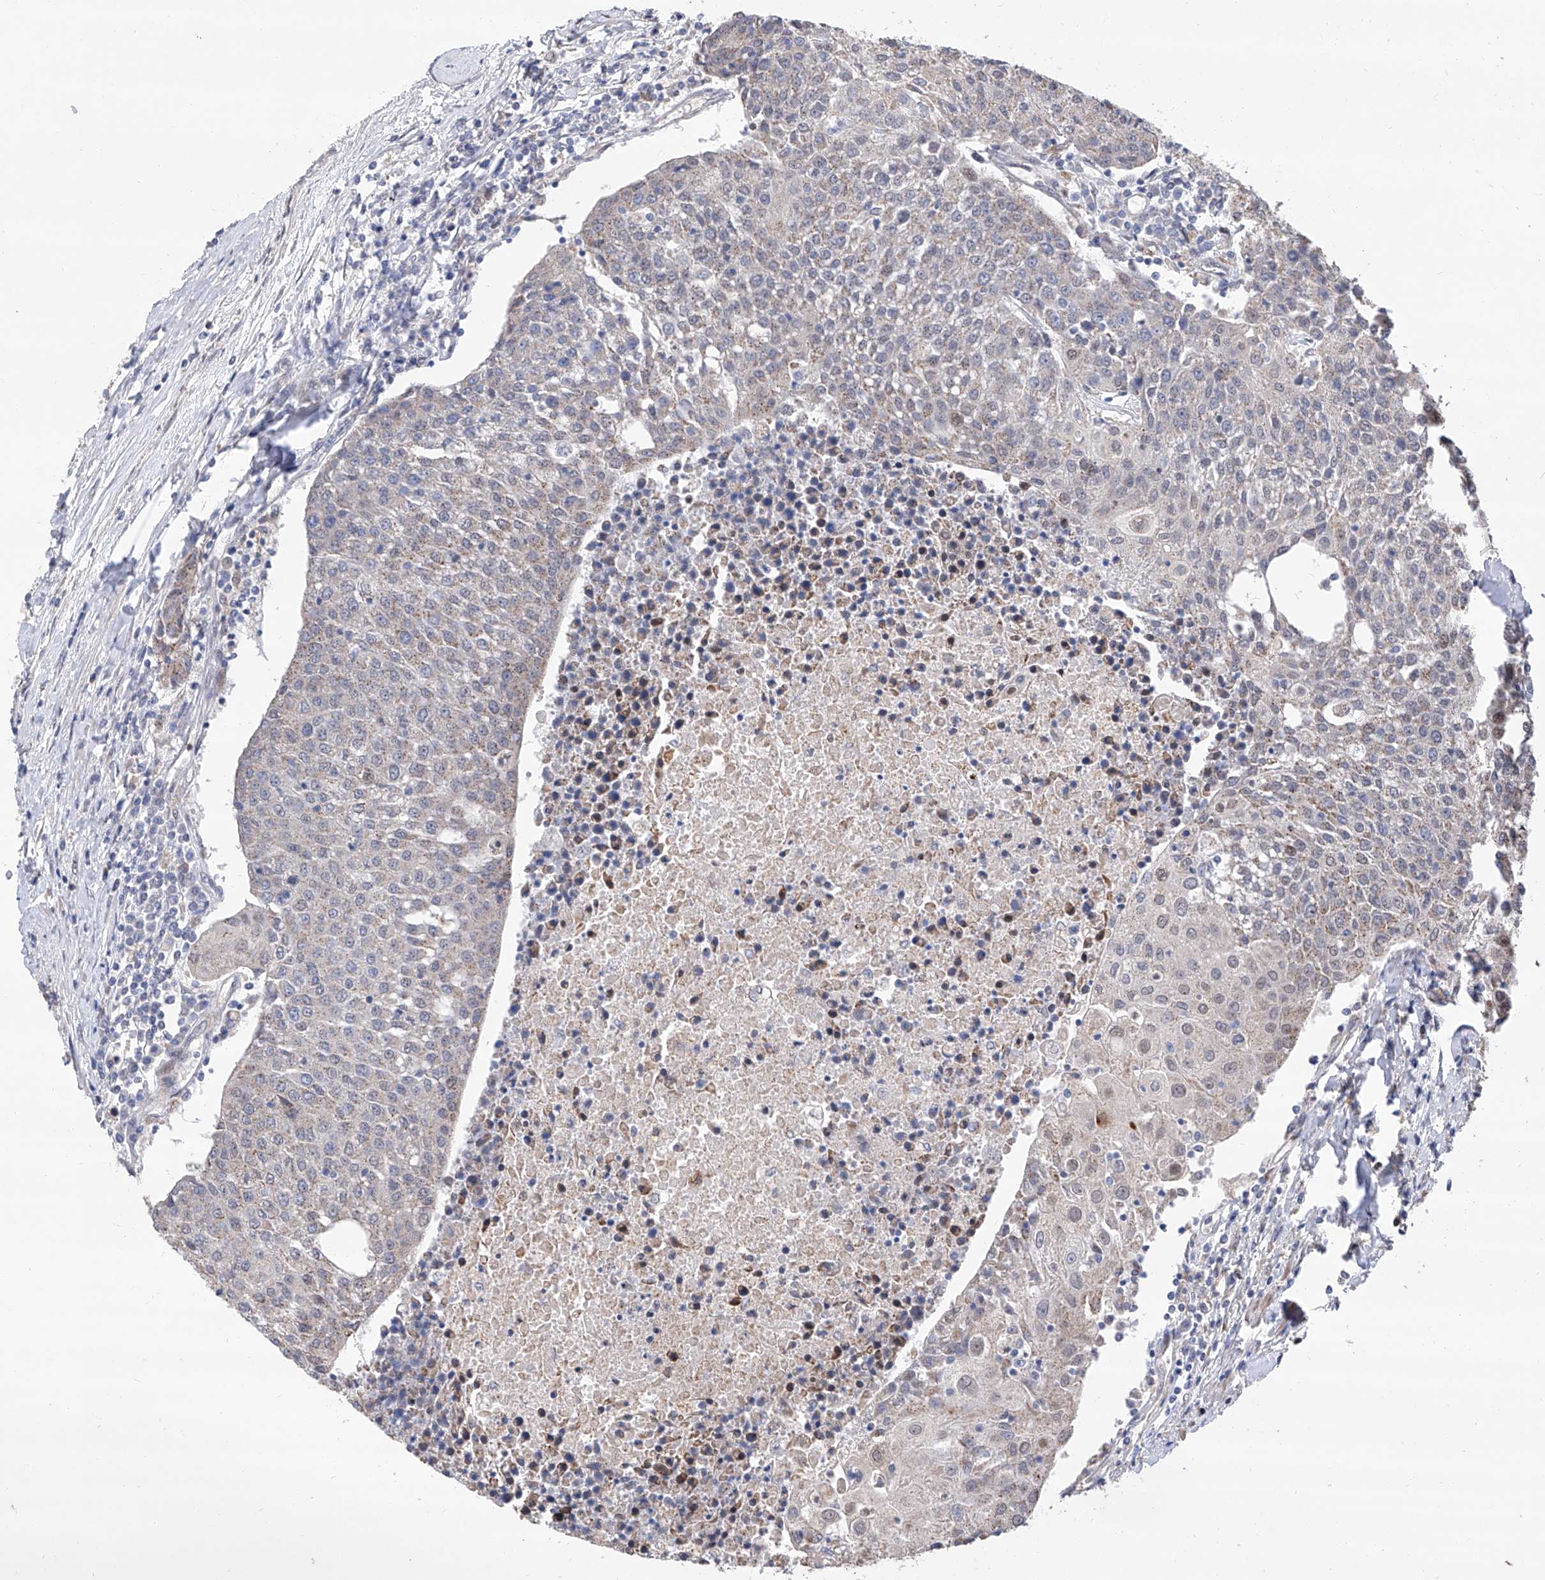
{"staining": {"intensity": "negative", "quantity": "none", "location": "none"}, "tissue": "urothelial cancer", "cell_type": "Tumor cells", "image_type": "cancer", "snomed": [{"axis": "morphology", "description": "Urothelial carcinoma, High grade"}, {"axis": "topography", "description": "Urinary bladder"}], "caption": "Protein analysis of urothelial cancer demonstrates no significant staining in tumor cells.", "gene": "FARP2", "patient": {"sex": "female", "age": 85}}